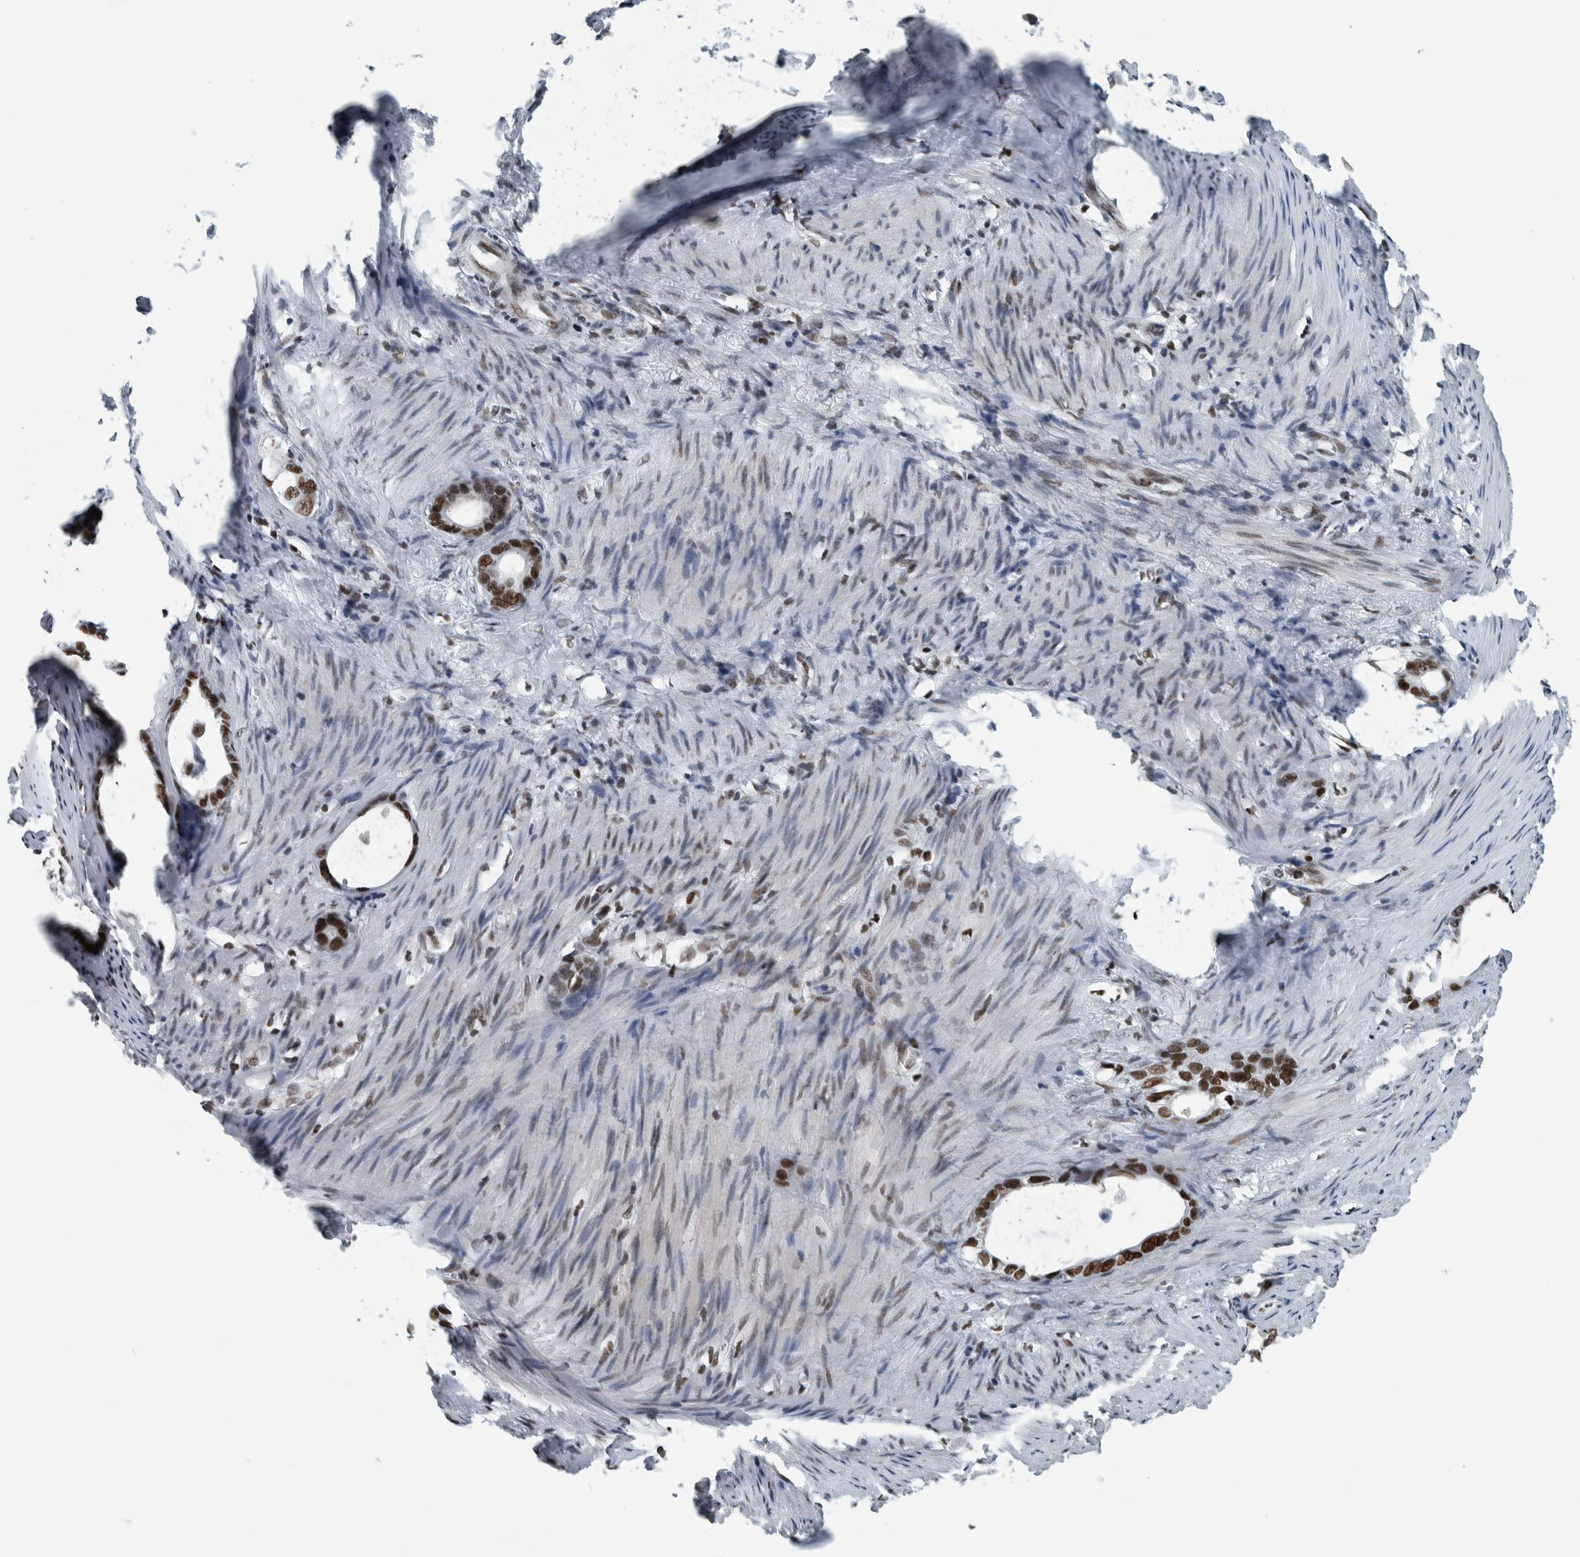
{"staining": {"intensity": "moderate", "quantity": ">75%", "location": "nuclear"}, "tissue": "stomach cancer", "cell_type": "Tumor cells", "image_type": "cancer", "snomed": [{"axis": "morphology", "description": "Adenocarcinoma, NOS"}, {"axis": "topography", "description": "Stomach"}], "caption": "Human stomach cancer (adenocarcinoma) stained for a protein (brown) displays moderate nuclear positive positivity in approximately >75% of tumor cells.", "gene": "DNMT3A", "patient": {"sex": "female", "age": 75}}